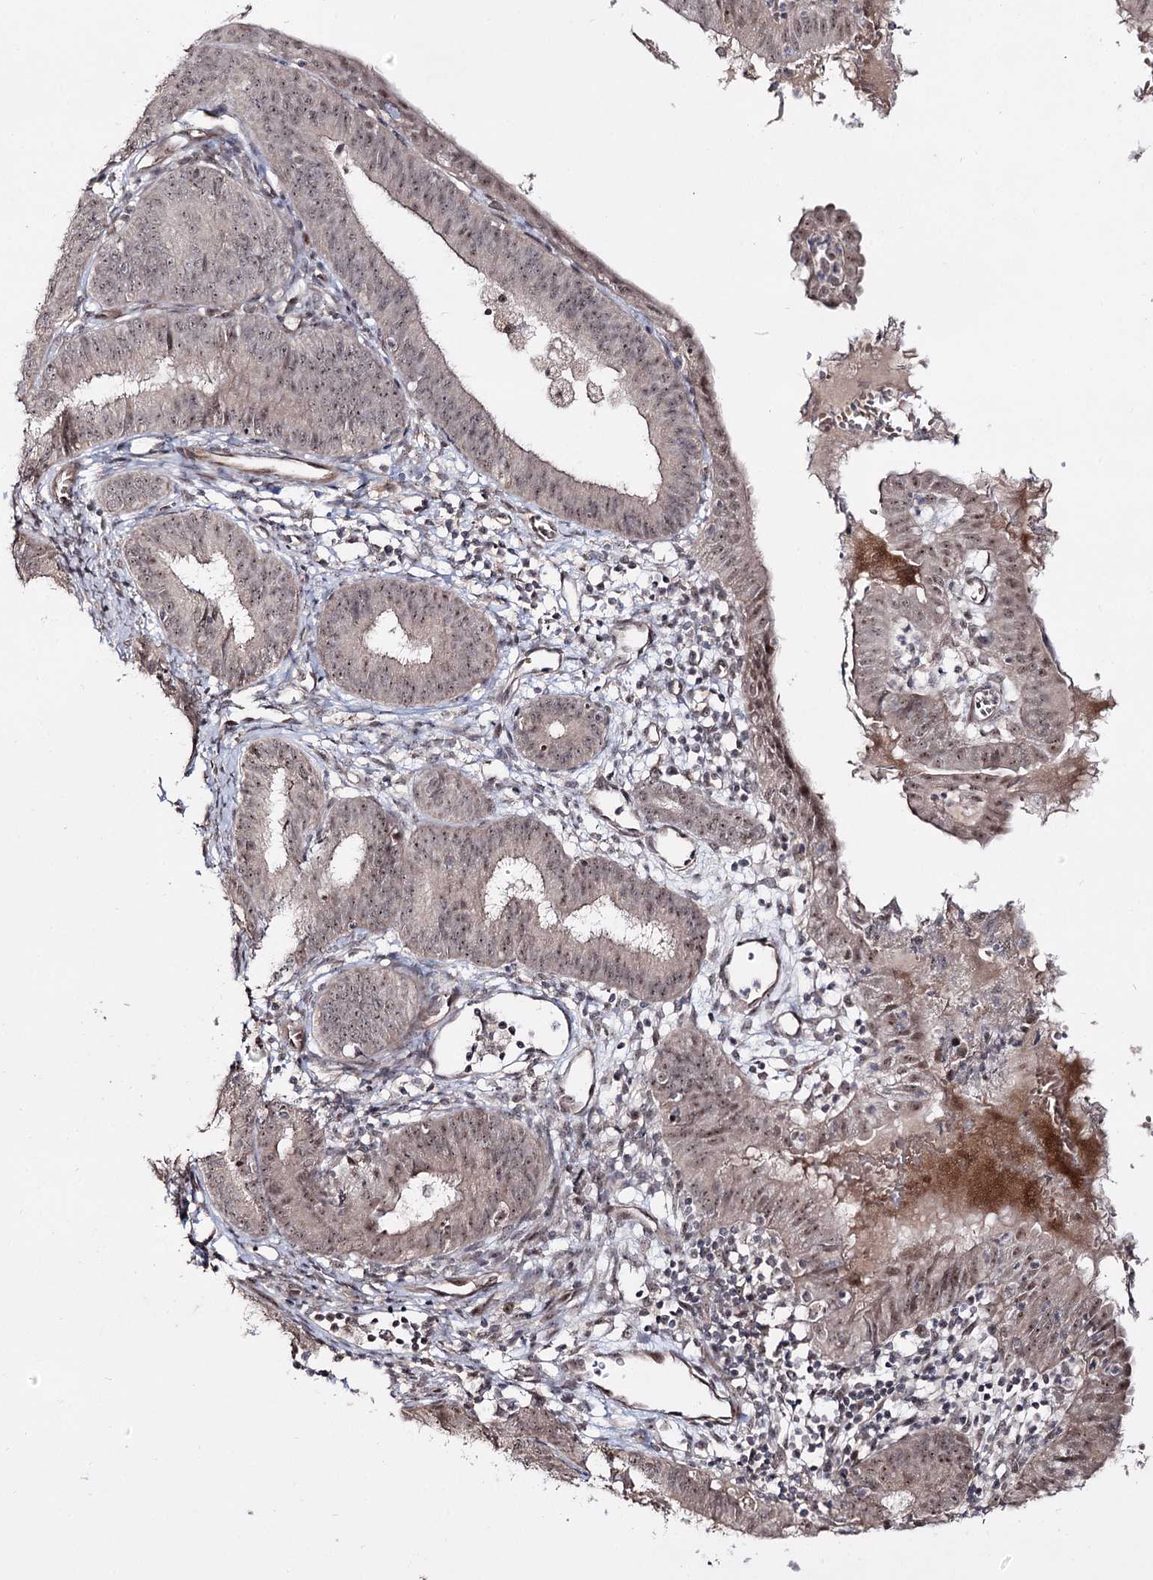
{"staining": {"intensity": "weak", "quantity": "25%-75%", "location": "cytoplasmic/membranous,nuclear"}, "tissue": "endometrial cancer", "cell_type": "Tumor cells", "image_type": "cancer", "snomed": [{"axis": "morphology", "description": "Adenocarcinoma, NOS"}, {"axis": "topography", "description": "Endometrium"}], "caption": "Immunohistochemical staining of human endometrial cancer demonstrates low levels of weak cytoplasmic/membranous and nuclear protein expression in approximately 25%-75% of tumor cells. Using DAB (3,3'-diaminobenzidine) (brown) and hematoxylin (blue) stains, captured at high magnification using brightfield microscopy.", "gene": "RRP9", "patient": {"sex": "female", "age": 51}}